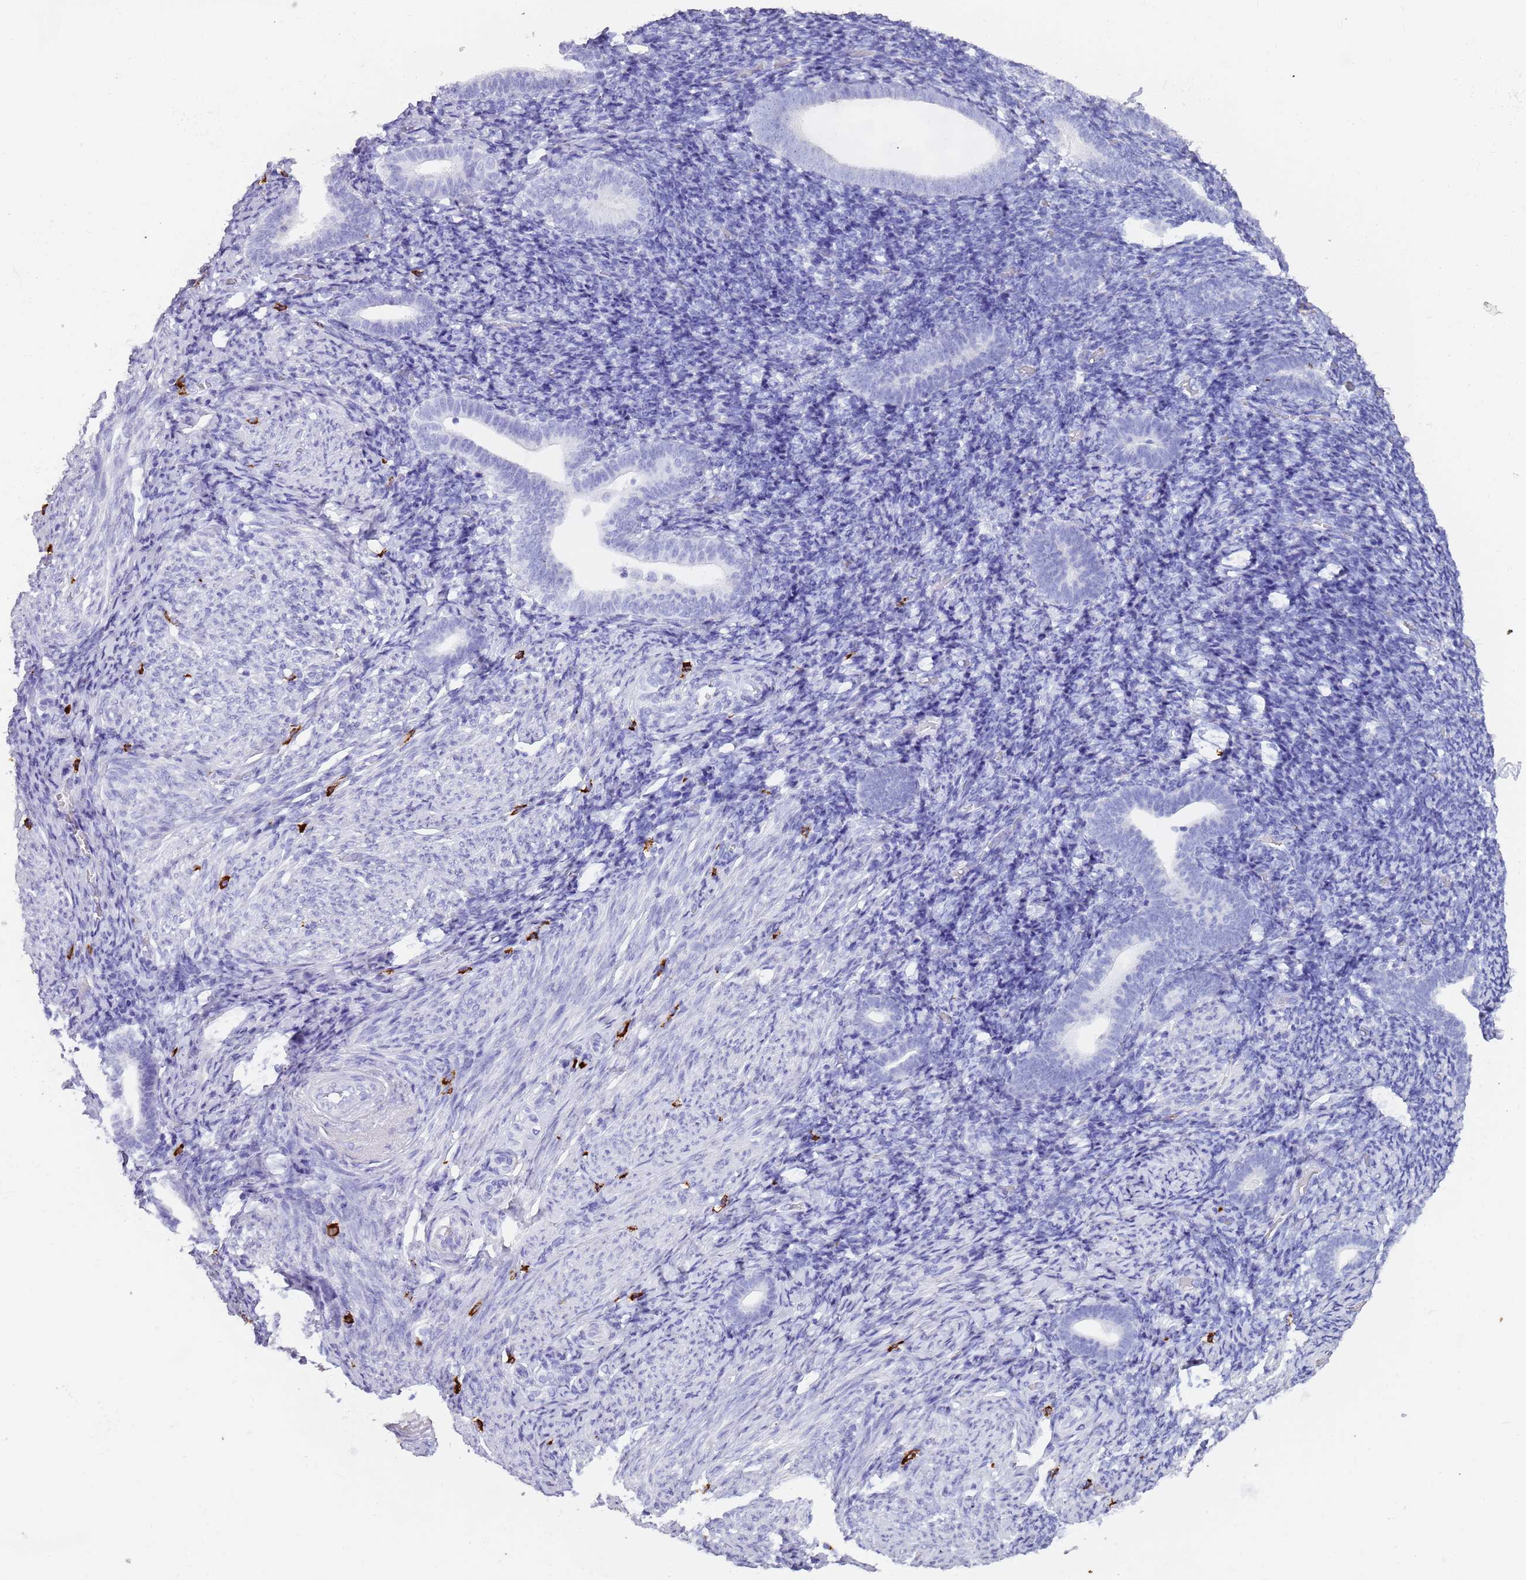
{"staining": {"intensity": "negative", "quantity": "none", "location": "none"}, "tissue": "endometrium", "cell_type": "Cells in endometrial stroma", "image_type": "normal", "snomed": [{"axis": "morphology", "description": "Normal tissue, NOS"}, {"axis": "topography", "description": "Endometrium"}], "caption": "The photomicrograph exhibits no significant staining in cells in endometrial stroma of endometrium.", "gene": "MYADML2", "patient": {"sex": "female", "age": 51}}